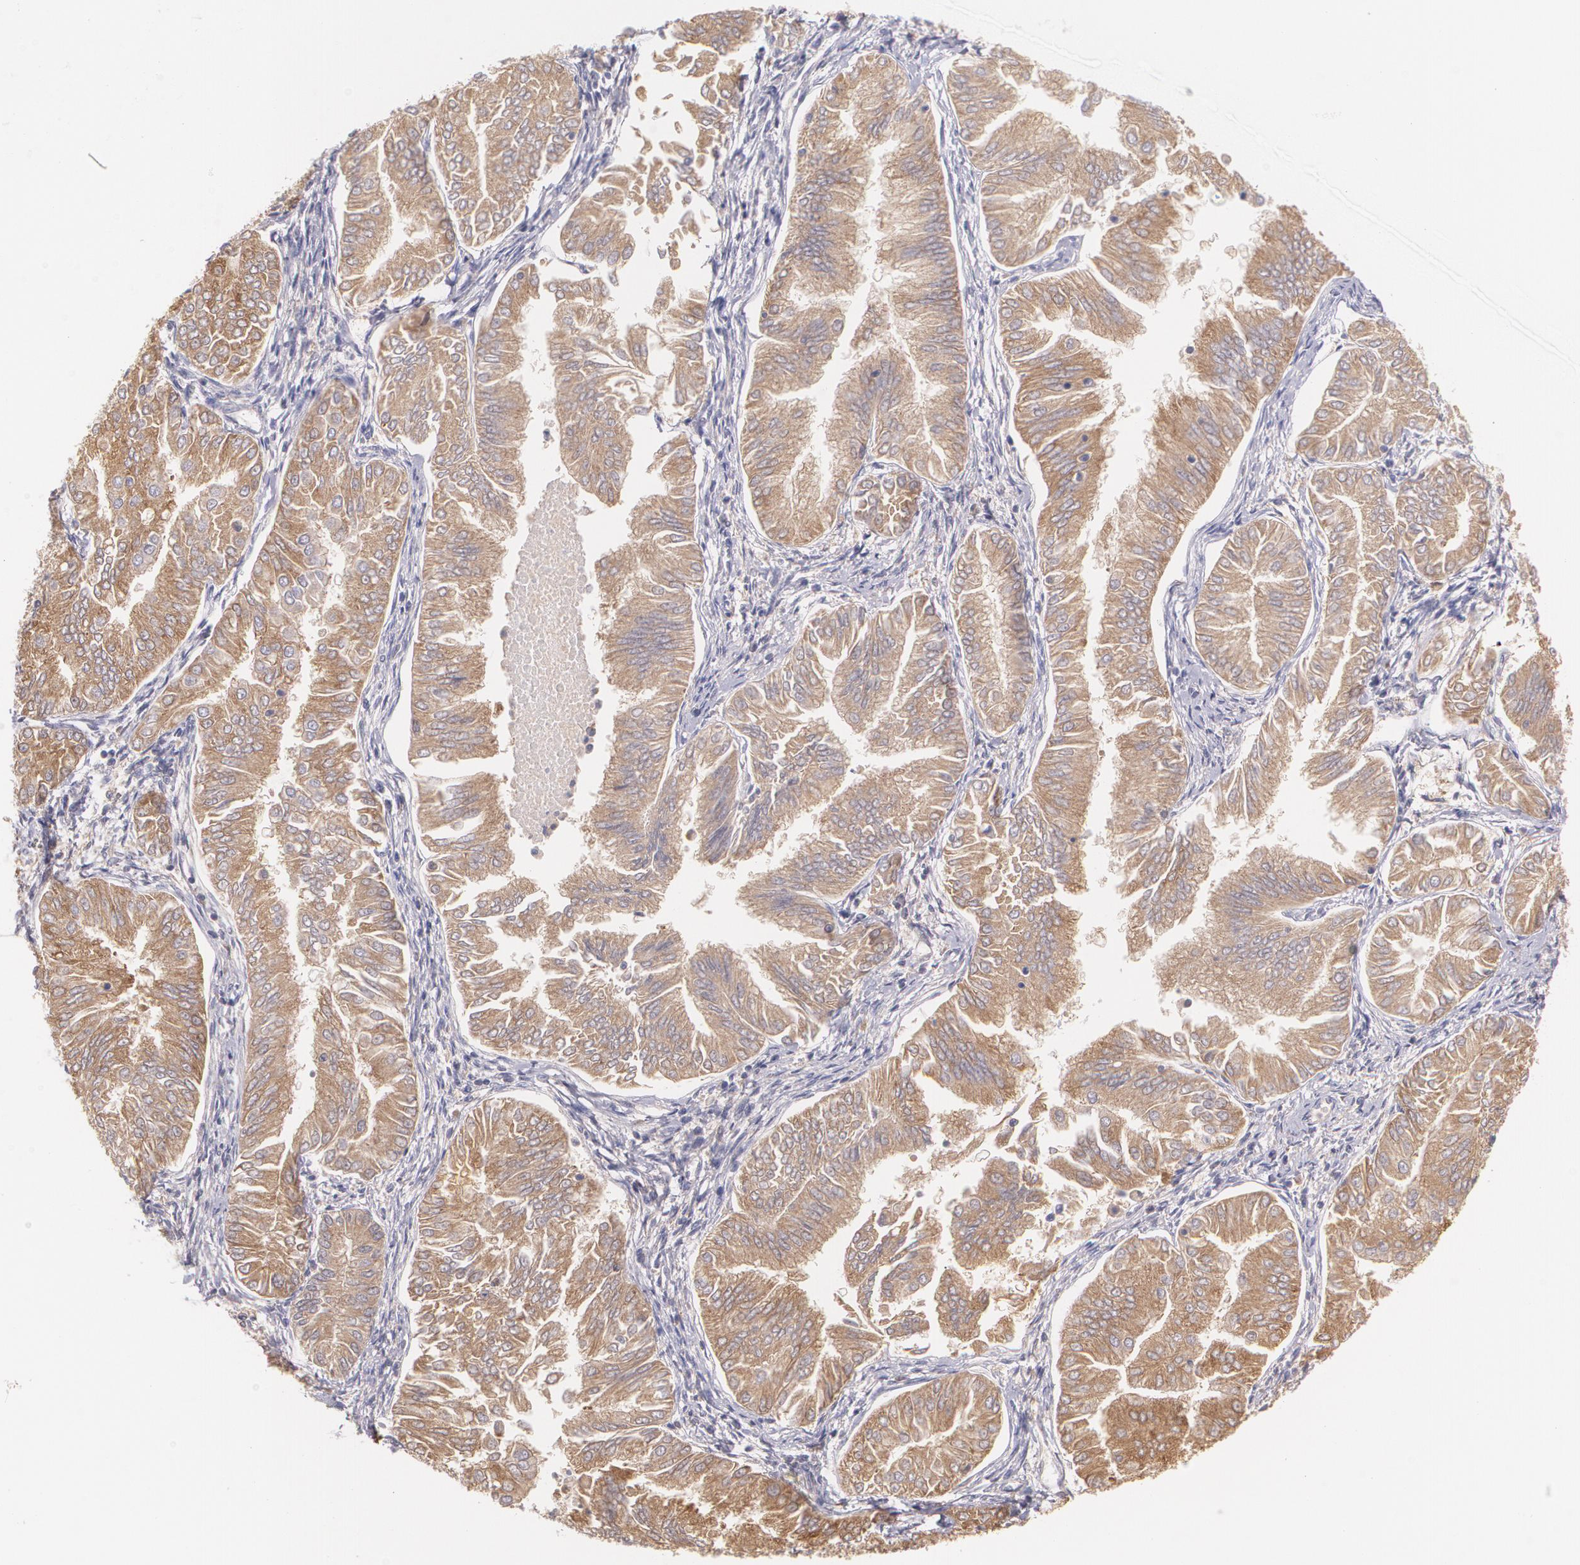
{"staining": {"intensity": "moderate", "quantity": ">75%", "location": "cytoplasmic/membranous"}, "tissue": "endometrial cancer", "cell_type": "Tumor cells", "image_type": "cancer", "snomed": [{"axis": "morphology", "description": "Adenocarcinoma, NOS"}, {"axis": "topography", "description": "Endometrium"}], "caption": "Endometrial cancer stained for a protein (brown) demonstrates moderate cytoplasmic/membranous positive staining in approximately >75% of tumor cells.", "gene": "CCL17", "patient": {"sex": "female", "age": 53}}